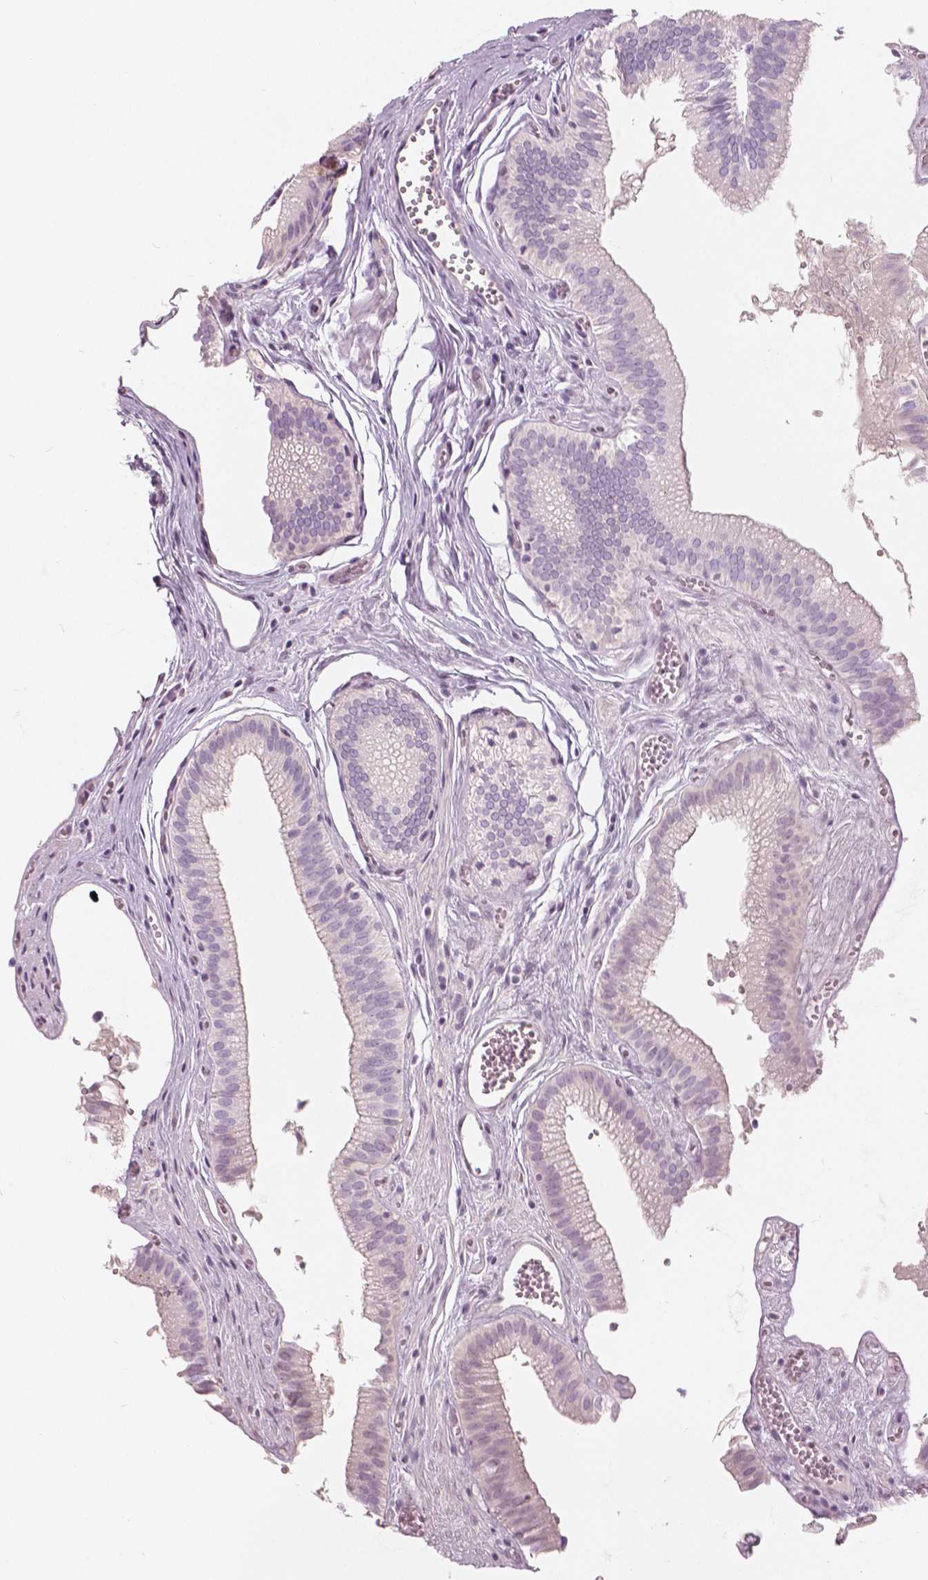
{"staining": {"intensity": "weak", "quantity": "<25%", "location": "cytoplasmic/membranous,nuclear"}, "tissue": "gallbladder", "cell_type": "Glandular cells", "image_type": "normal", "snomed": [{"axis": "morphology", "description": "Normal tissue, NOS"}, {"axis": "topography", "description": "Gallbladder"}, {"axis": "topography", "description": "Peripheral nerve tissue"}], "caption": "Unremarkable gallbladder was stained to show a protein in brown. There is no significant expression in glandular cells. The staining was performed using DAB to visualize the protein expression in brown, while the nuclei were stained in blue with hematoxylin (Magnification: 20x).", "gene": "A4GNT", "patient": {"sex": "male", "age": 17}}